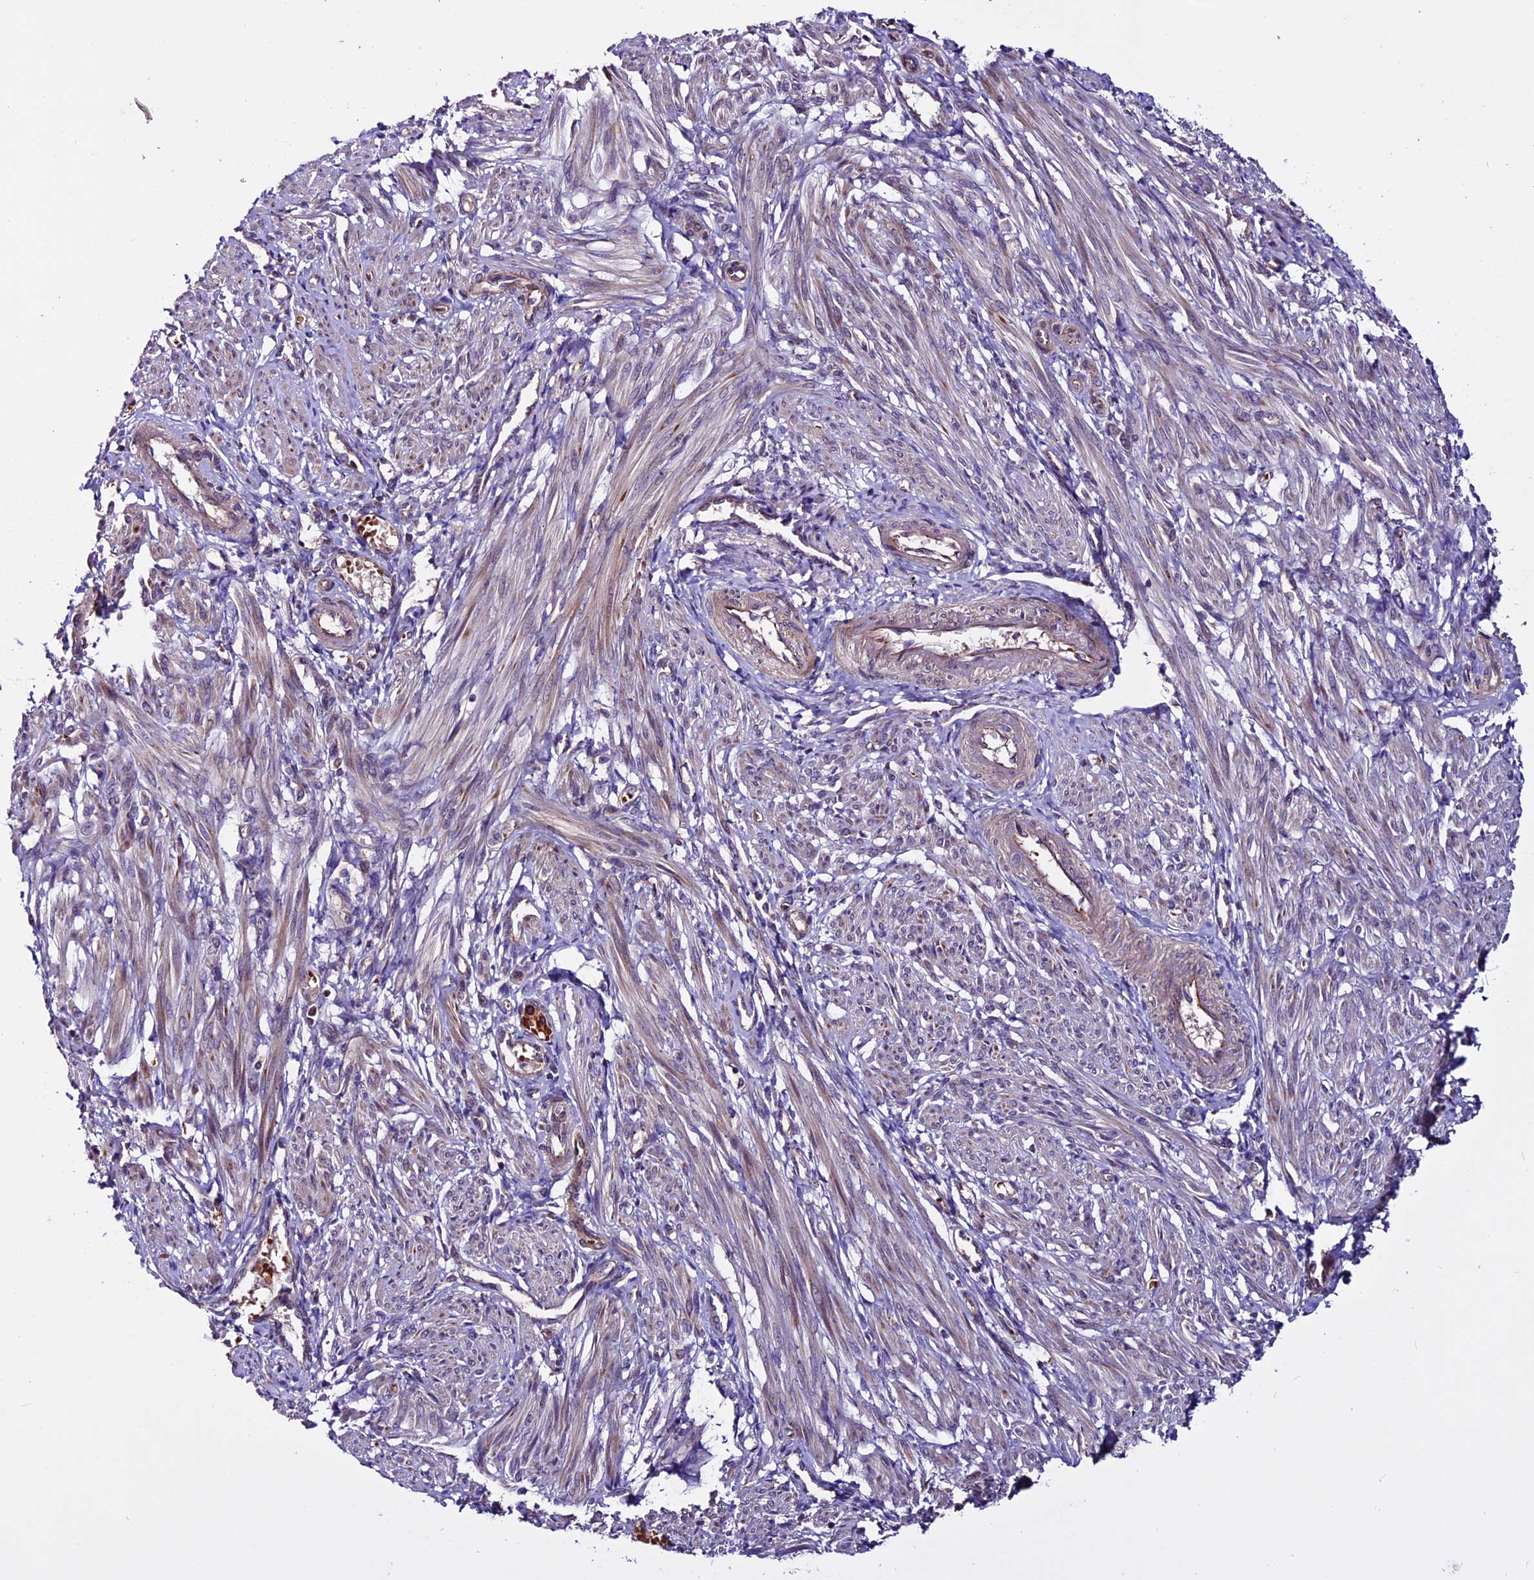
{"staining": {"intensity": "moderate", "quantity": "25%-75%", "location": "cytoplasmic/membranous"}, "tissue": "smooth muscle", "cell_type": "Smooth muscle cells", "image_type": "normal", "snomed": [{"axis": "morphology", "description": "Normal tissue, NOS"}, {"axis": "topography", "description": "Smooth muscle"}], "caption": "The micrograph displays staining of unremarkable smooth muscle, revealing moderate cytoplasmic/membranous protein staining (brown color) within smooth muscle cells. (brown staining indicates protein expression, while blue staining denotes nuclei).", "gene": "RINL", "patient": {"sex": "female", "age": 39}}